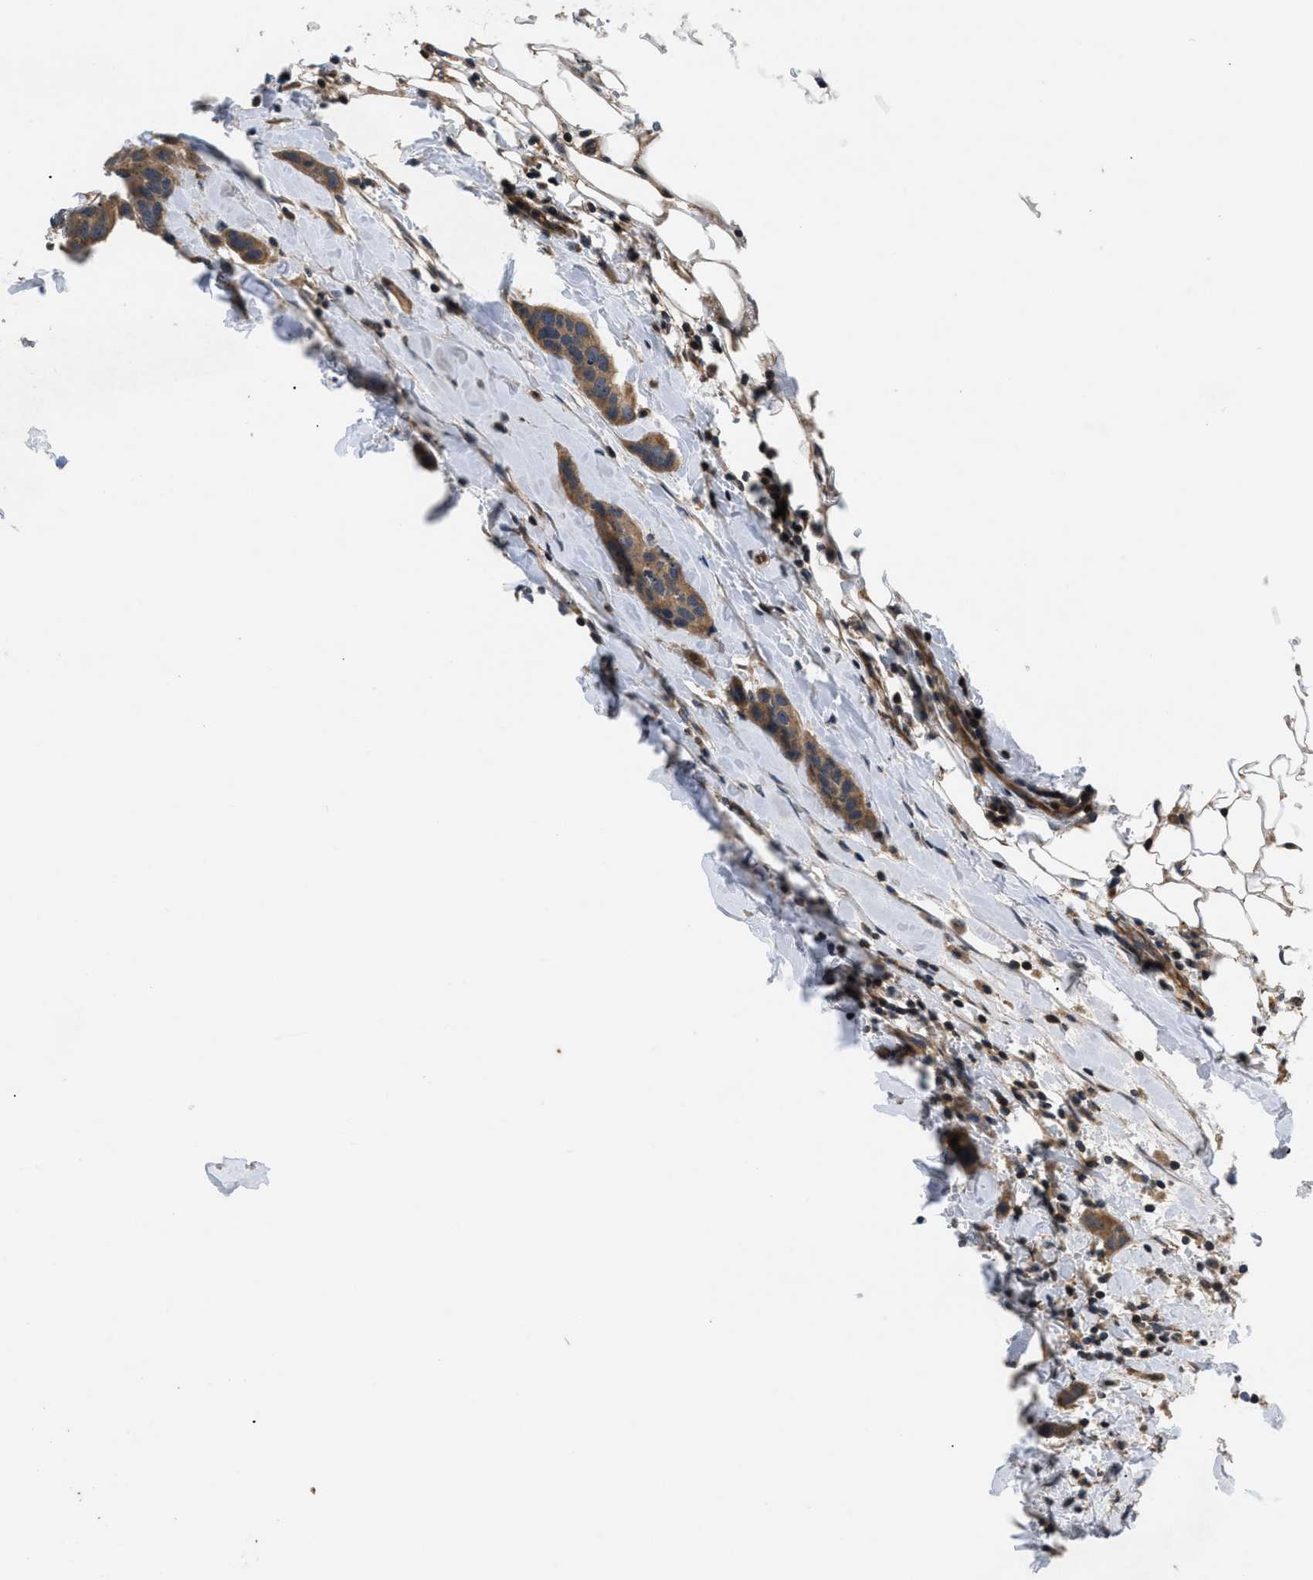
{"staining": {"intensity": "moderate", "quantity": ">75%", "location": "cytoplasmic/membranous"}, "tissue": "breast cancer", "cell_type": "Tumor cells", "image_type": "cancer", "snomed": [{"axis": "morphology", "description": "Duct carcinoma"}, {"axis": "topography", "description": "Breast"}], "caption": "Moderate cytoplasmic/membranous staining for a protein is identified in about >75% of tumor cells of breast infiltrating ductal carcinoma using immunohistochemistry.", "gene": "HMGCR", "patient": {"sex": "female", "age": 50}}